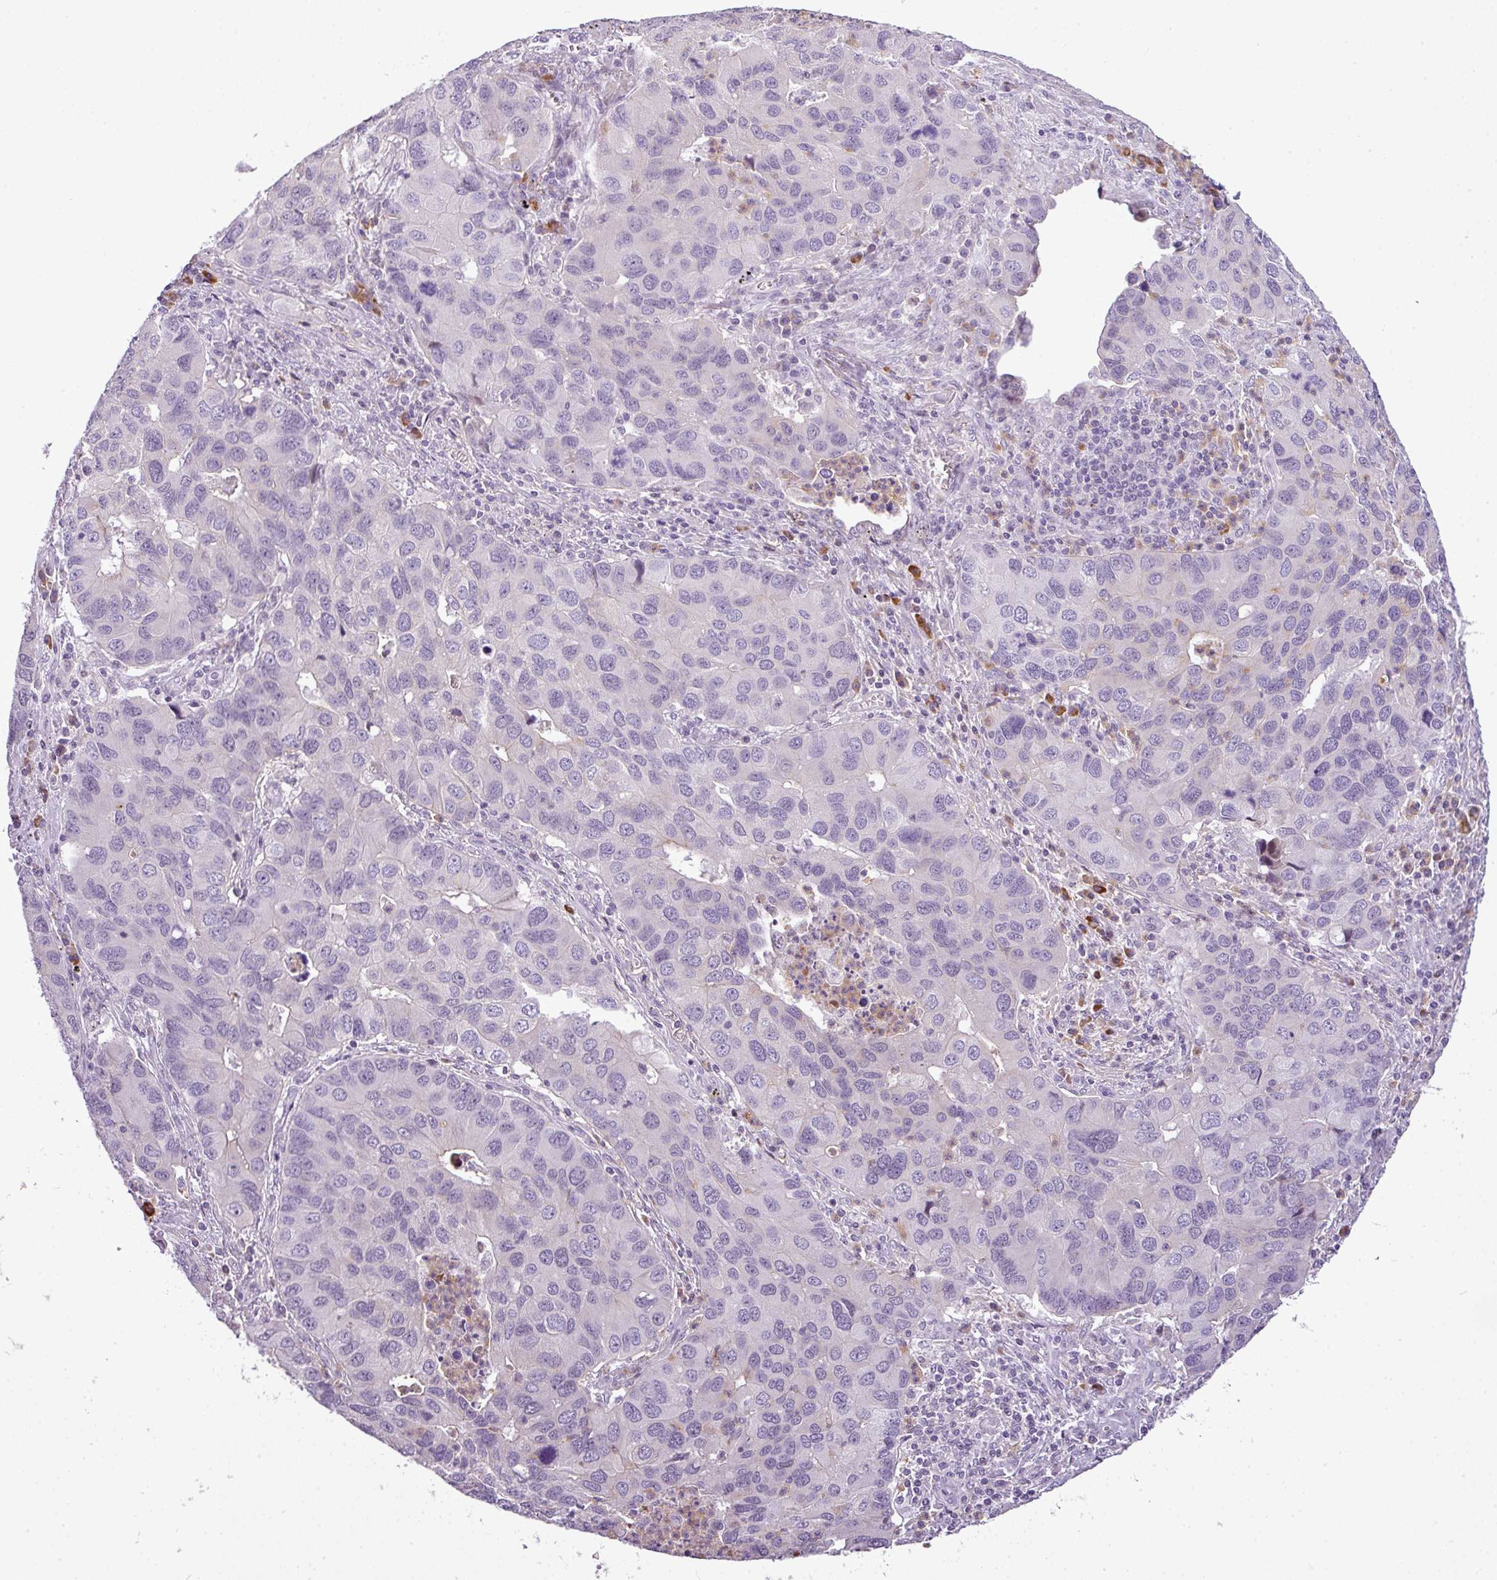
{"staining": {"intensity": "negative", "quantity": "none", "location": "none"}, "tissue": "lung cancer", "cell_type": "Tumor cells", "image_type": "cancer", "snomed": [{"axis": "morphology", "description": "Aneuploidy"}, {"axis": "morphology", "description": "Adenocarcinoma, NOS"}, {"axis": "topography", "description": "Lymph node"}, {"axis": "topography", "description": "Lung"}], "caption": "Immunohistochemistry (IHC) of human adenocarcinoma (lung) reveals no staining in tumor cells. (IHC, brightfield microscopy, high magnification).", "gene": "C4B", "patient": {"sex": "female", "age": 74}}